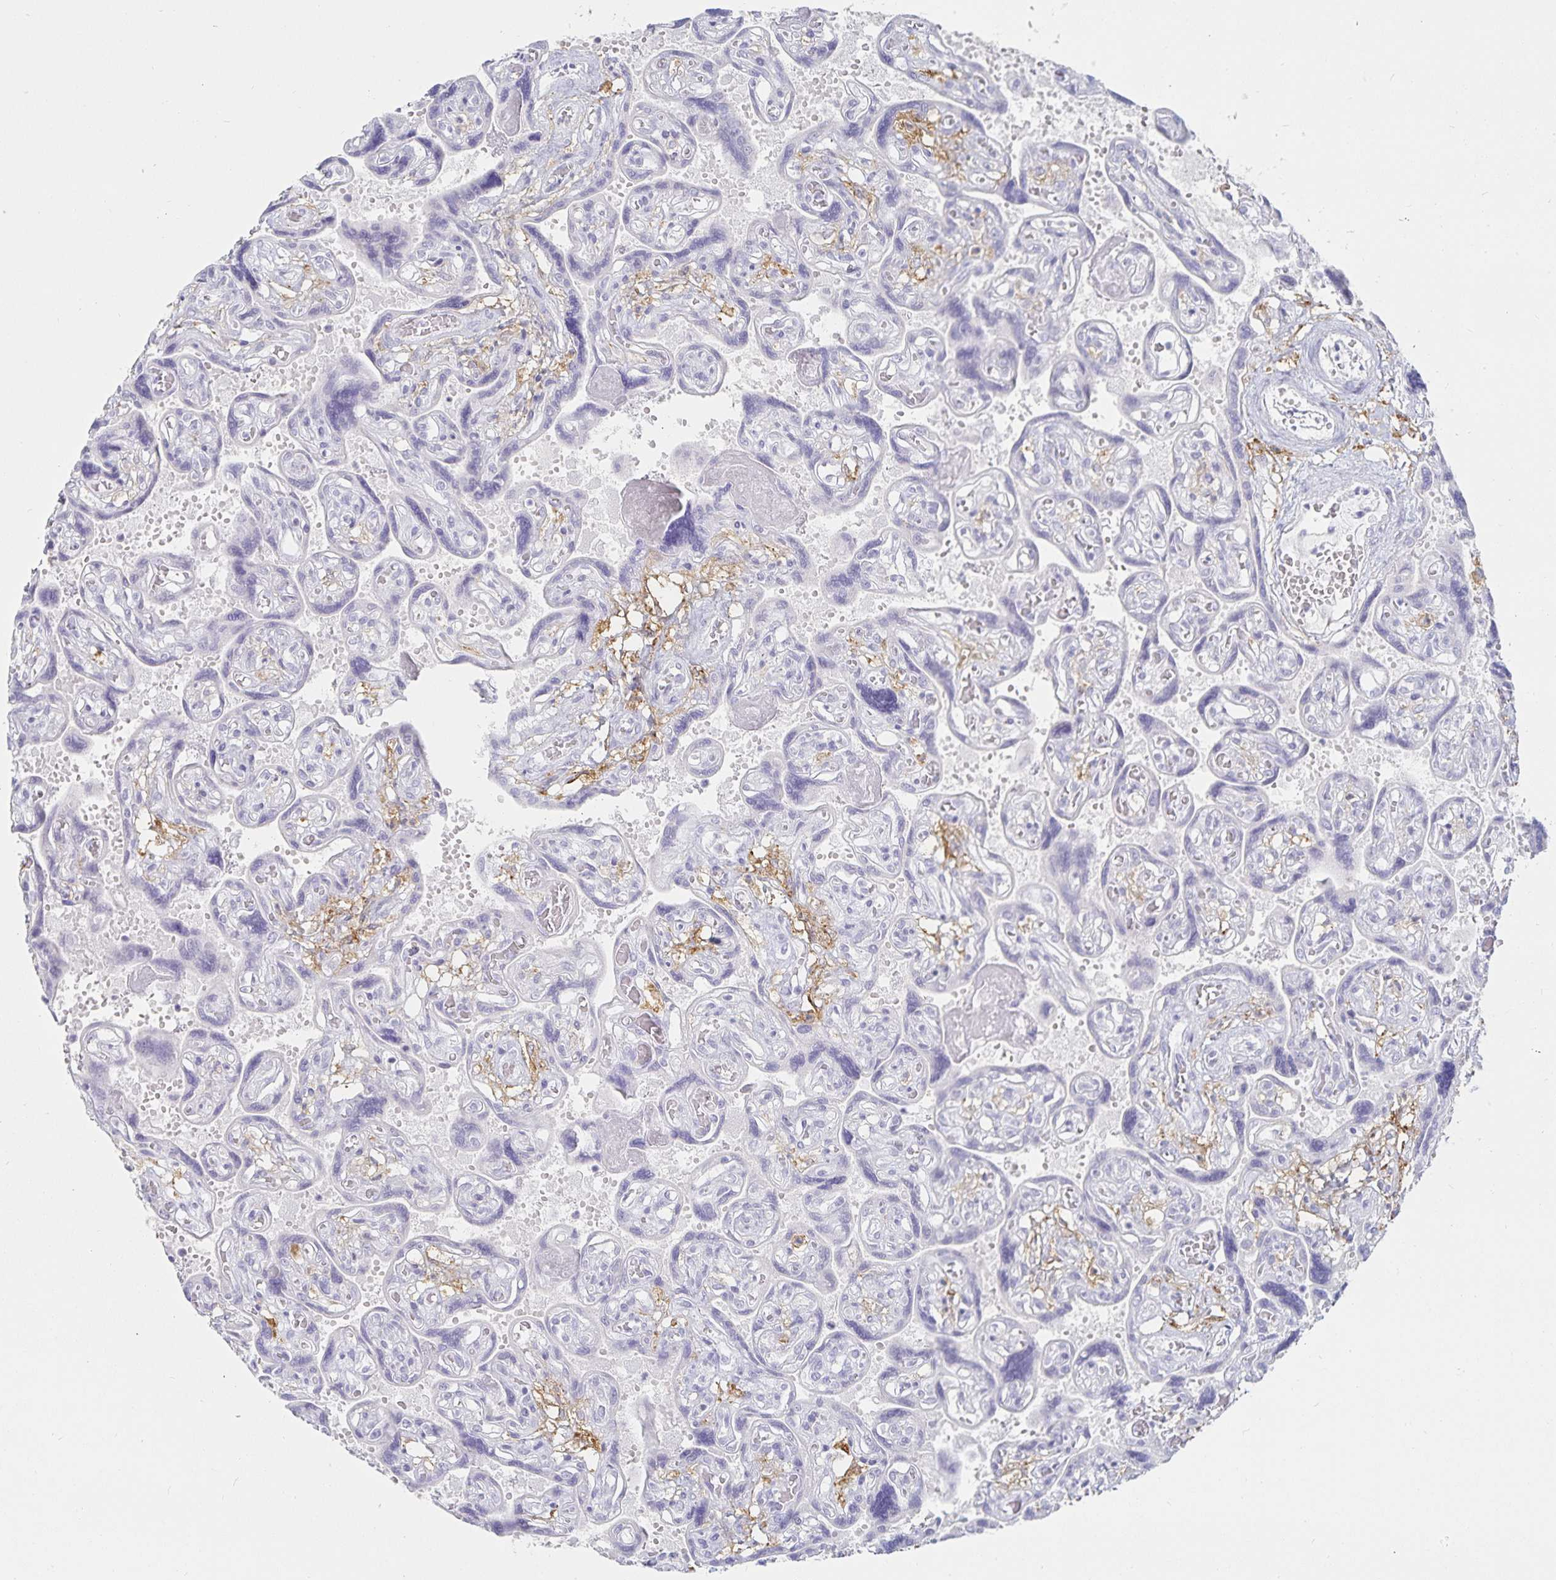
{"staining": {"intensity": "weak", "quantity": "<25%", "location": "cytoplasmic/membranous"}, "tissue": "placenta", "cell_type": "Decidual cells", "image_type": "normal", "snomed": [{"axis": "morphology", "description": "Normal tissue, NOS"}, {"axis": "topography", "description": "Placenta"}], "caption": "The image shows no staining of decidual cells in unremarkable placenta.", "gene": "SFTPA1", "patient": {"sex": "female", "age": 32}}